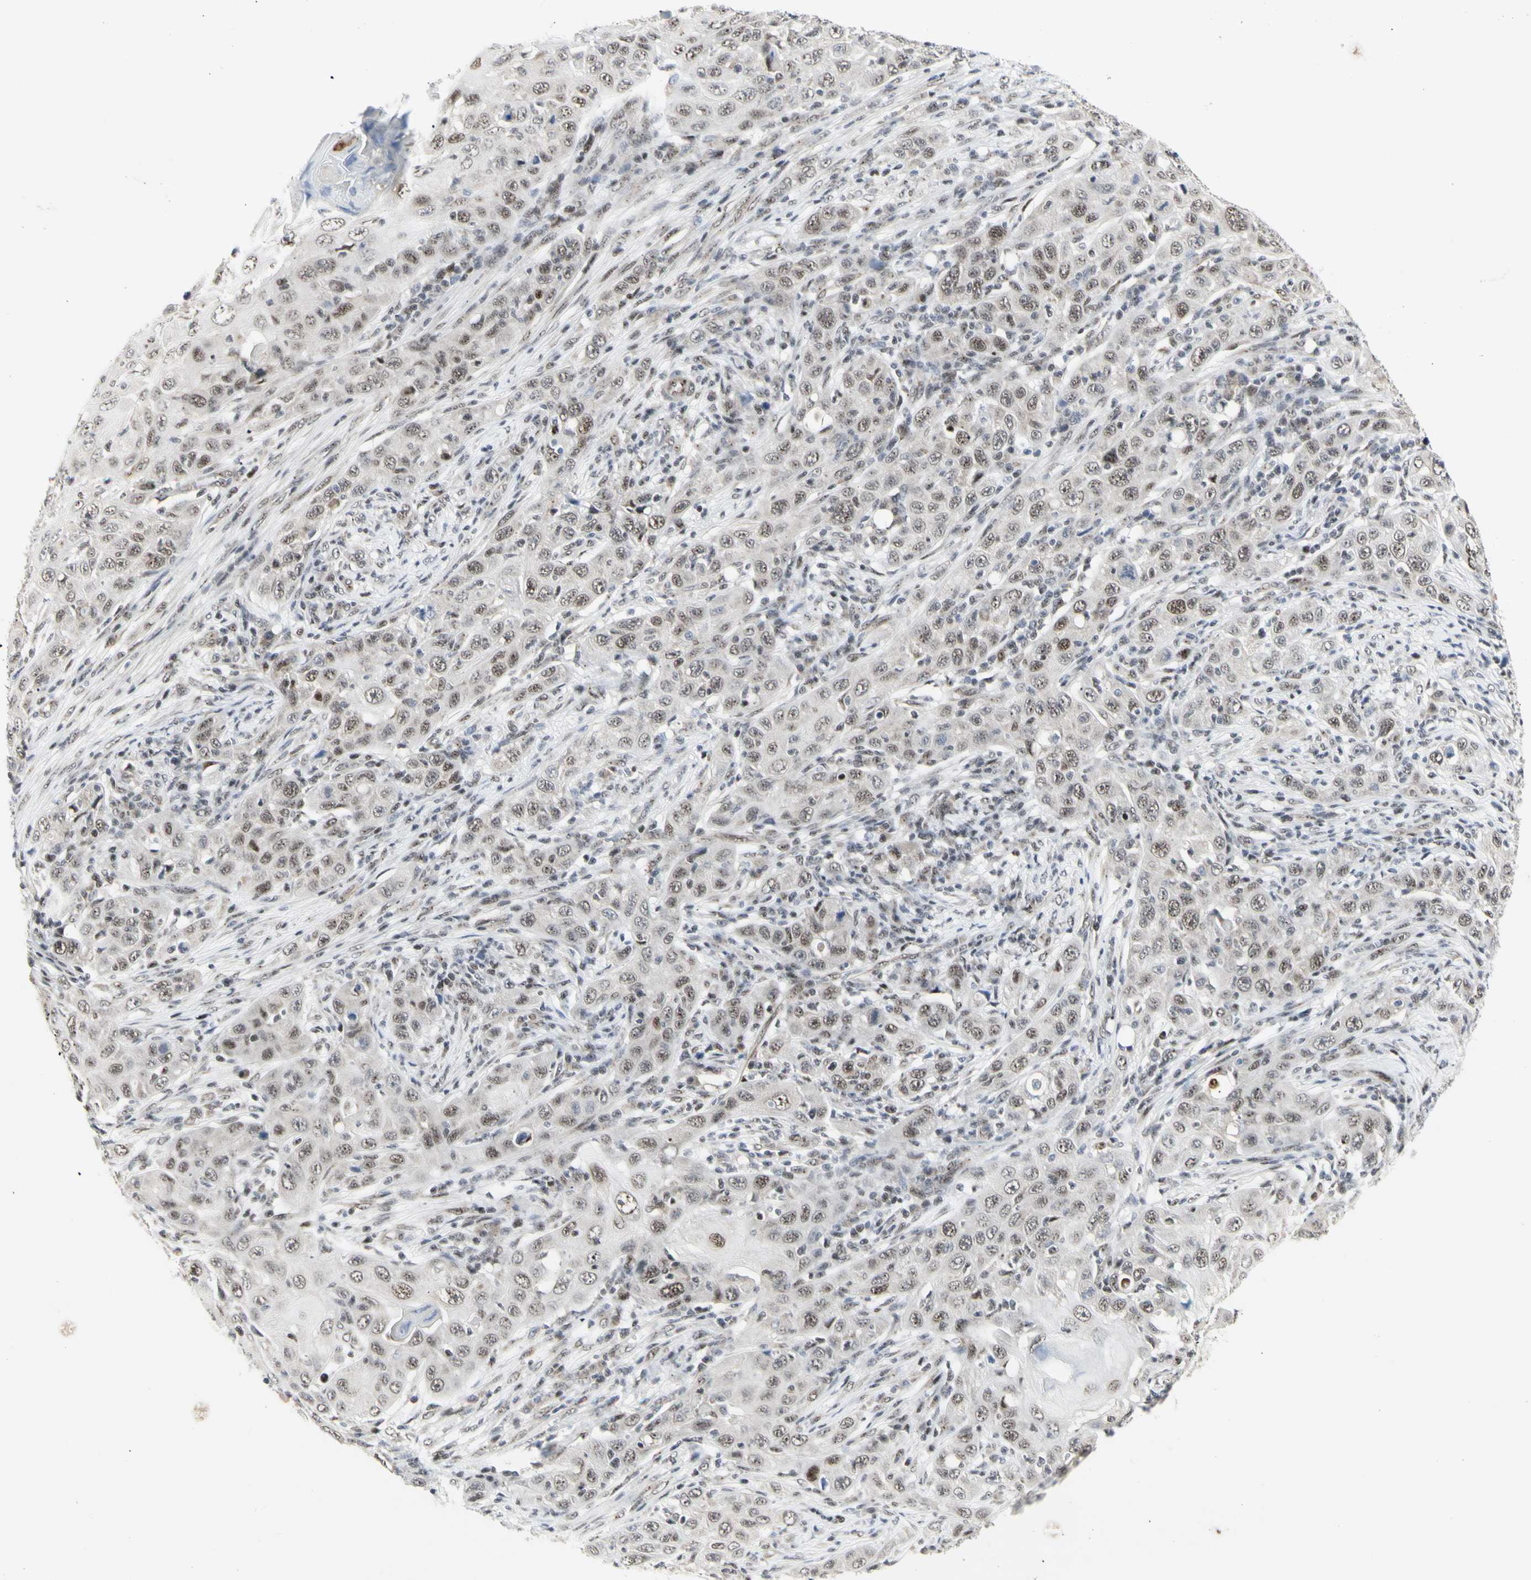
{"staining": {"intensity": "weak", "quantity": ">75%", "location": "nuclear"}, "tissue": "skin cancer", "cell_type": "Tumor cells", "image_type": "cancer", "snomed": [{"axis": "morphology", "description": "Squamous cell carcinoma, NOS"}, {"axis": "topography", "description": "Skin"}], "caption": "Immunohistochemistry (IHC) of human skin squamous cell carcinoma shows low levels of weak nuclear expression in about >75% of tumor cells.", "gene": "DHRS7B", "patient": {"sex": "female", "age": 88}}